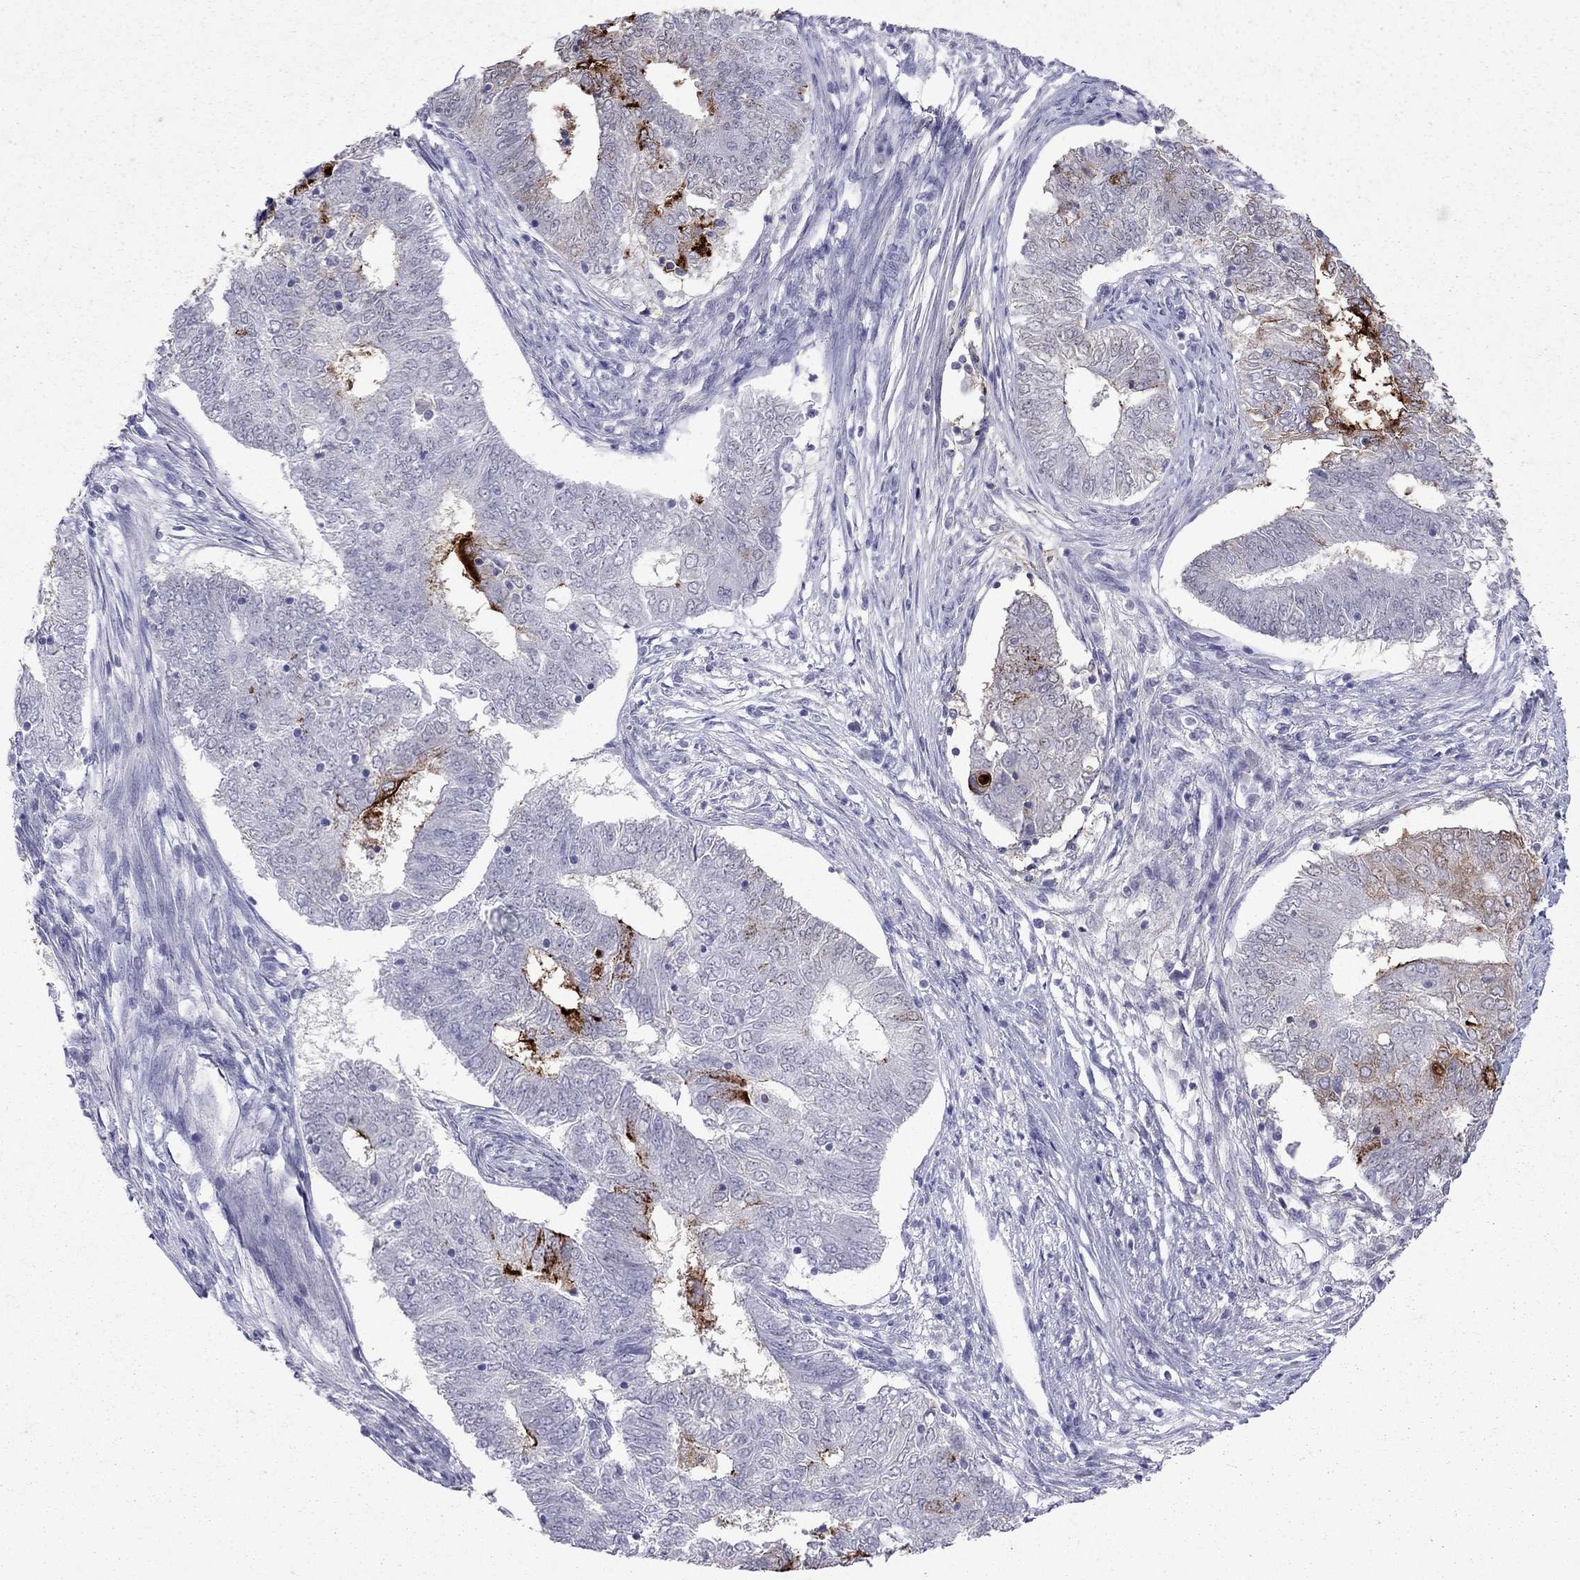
{"staining": {"intensity": "strong", "quantity": "<25%", "location": "cytoplasmic/membranous"}, "tissue": "endometrial cancer", "cell_type": "Tumor cells", "image_type": "cancer", "snomed": [{"axis": "morphology", "description": "Adenocarcinoma, NOS"}, {"axis": "topography", "description": "Endometrium"}], "caption": "Immunohistochemical staining of human endometrial adenocarcinoma exhibits medium levels of strong cytoplasmic/membranous staining in approximately <25% of tumor cells. Nuclei are stained in blue.", "gene": "MUC16", "patient": {"sex": "female", "age": 62}}